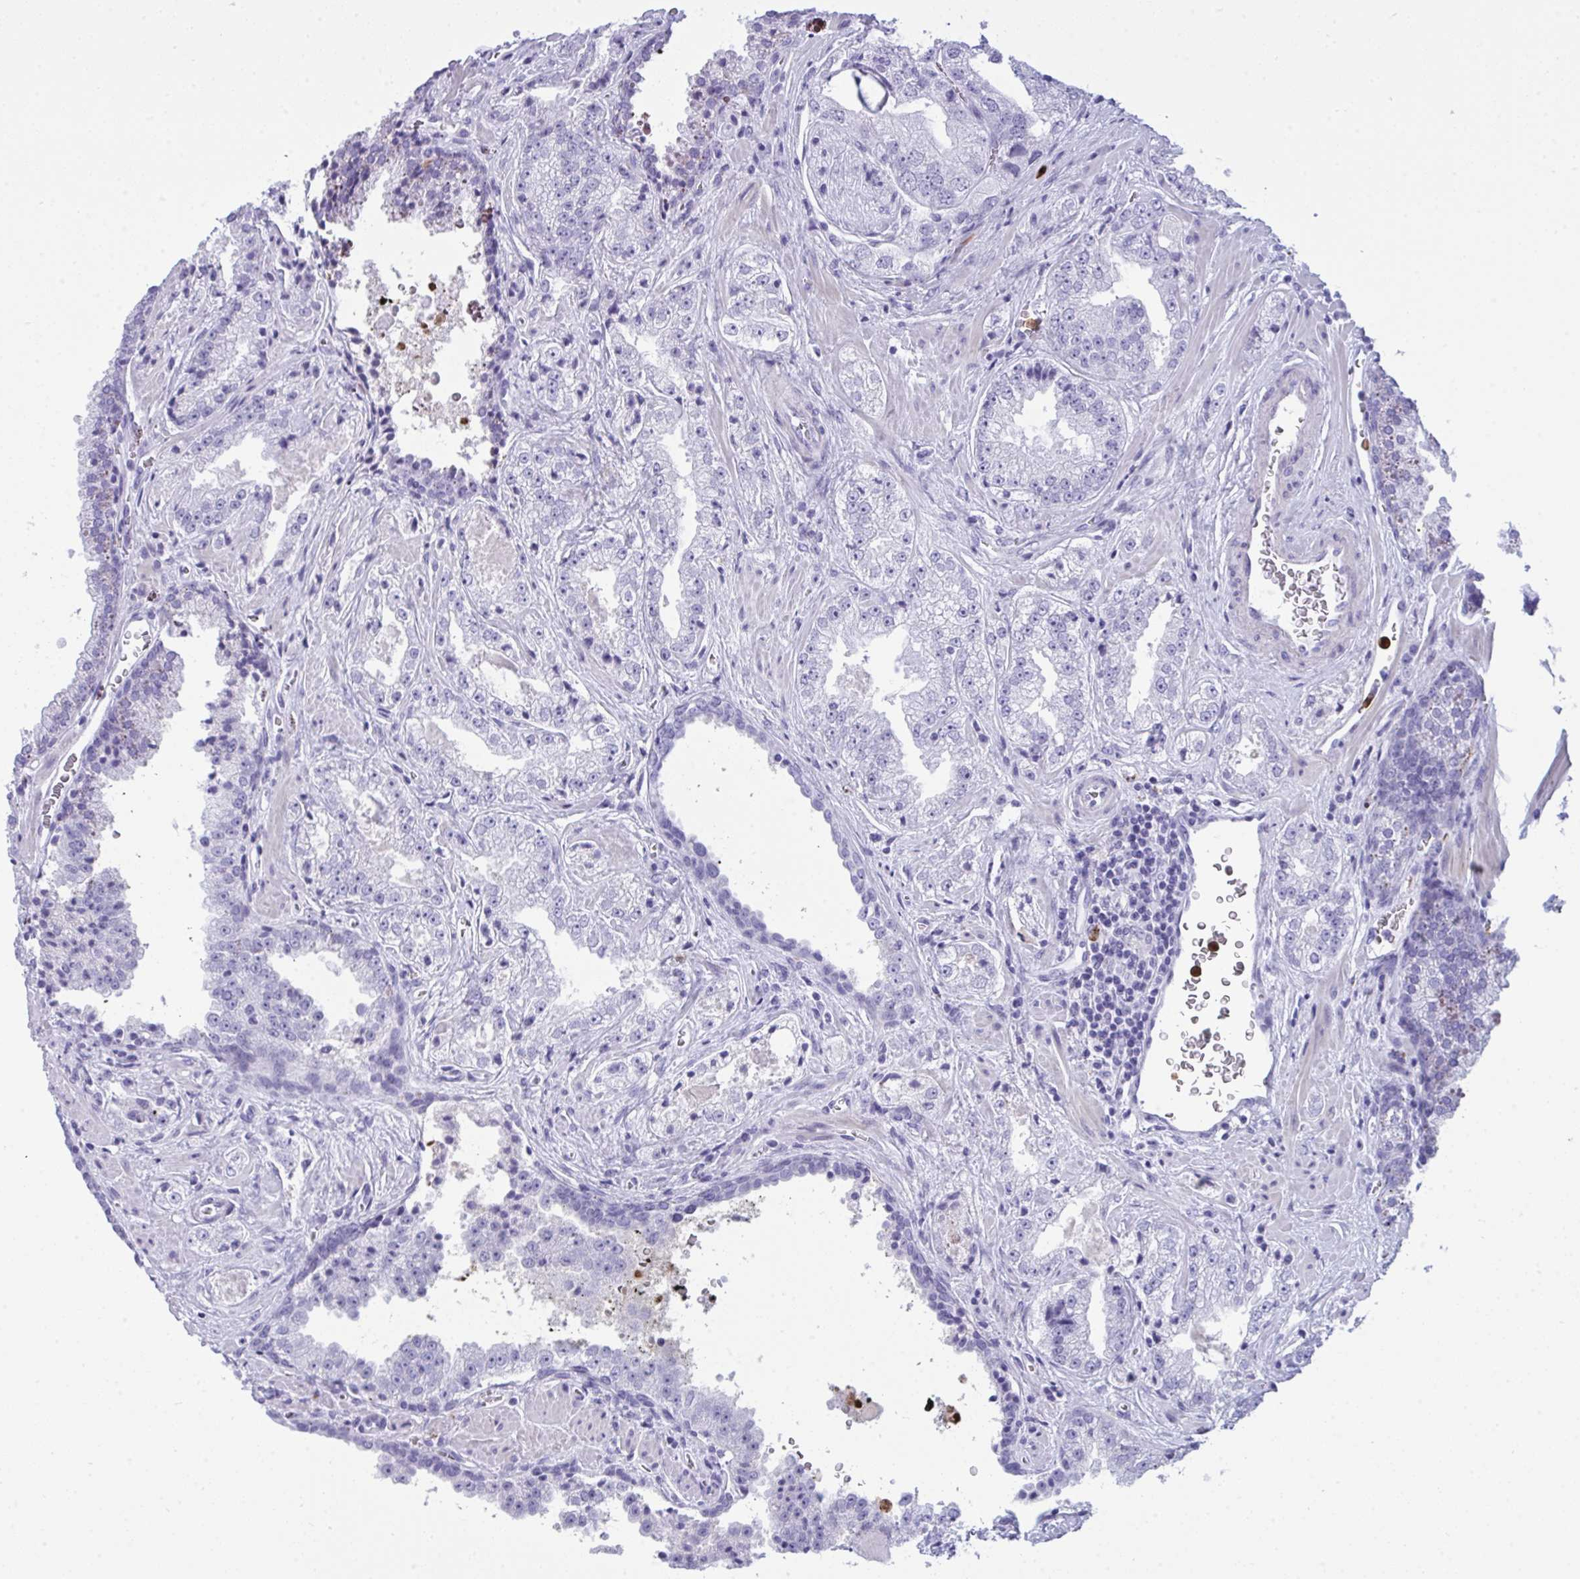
{"staining": {"intensity": "negative", "quantity": "none", "location": "none"}, "tissue": "prostate cancer", "cell_type": "Tumor cells", "image_type": "cancer", "snomed": [{"axis": "morphology", "description": "Adenocarcinoma, High grade"}, {"axis": "topography", "description": "Prostate"}], "caption": "Image shows no significant protein positivity in tumor cells of high-grade adenocarcinoma (prostate). (DAB (3,3'-diaminobenzidine) immunohistochemistry, high magnification).", "gene": "ARHGAP42", "patient": {"sex": "male", "age": 67}}